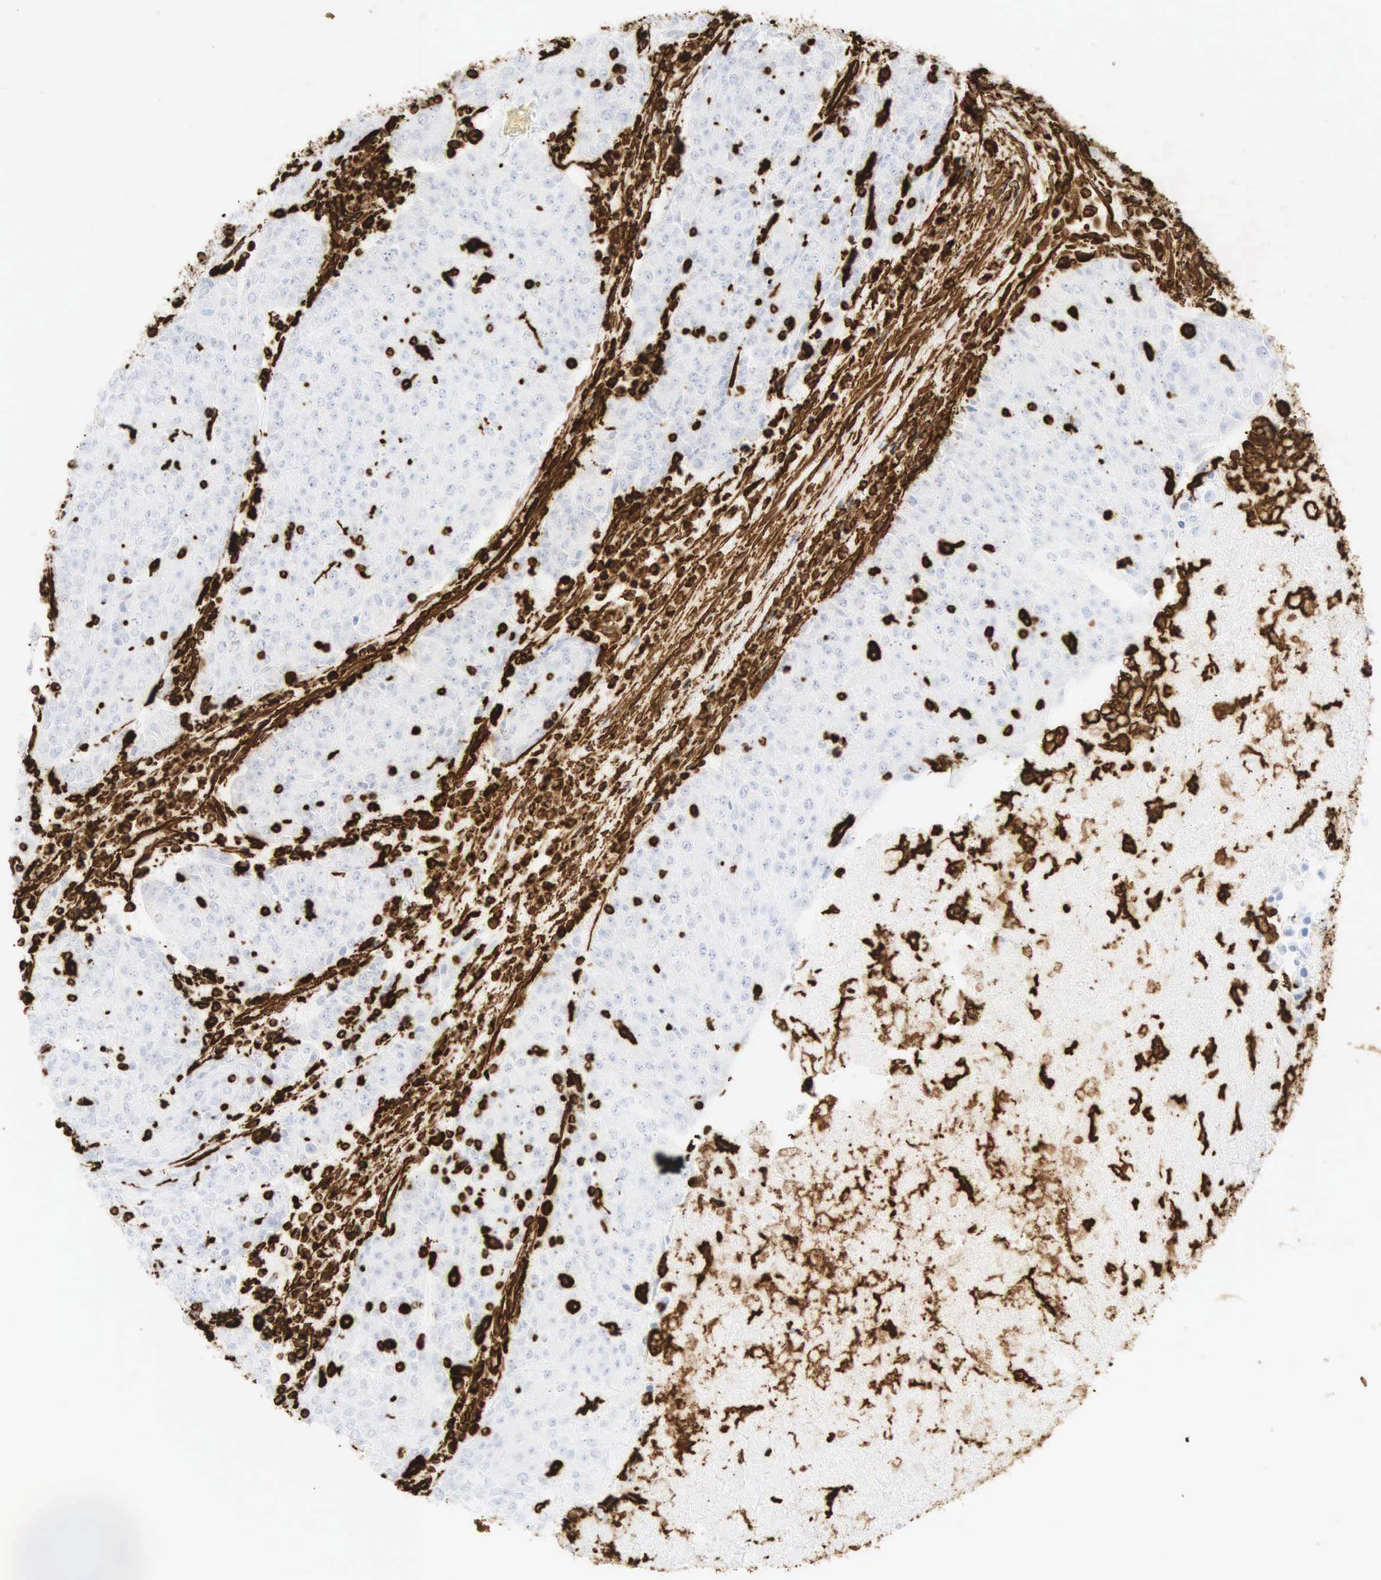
{"staining": {"intensity": "strong", "quantity": "<25%", "location": "cytoplasmic/membranous"}, "tissue": "urothelial cancer", "cell_type": "Tumor cells", "image_type": "cancer", "snomed": [{"axis": "morphology", "description": "Urothelial carcinoma, High grade"}, {"axis": "topography", "description": "Urinary bladder"}], "caption": "Protein staining of urothelial cancer tissue shows strong cytoplasmic/membranous staining in about <25% of tumor cells.", "gene": "VIM", "patient": {"sex": "female", "age": 85}}